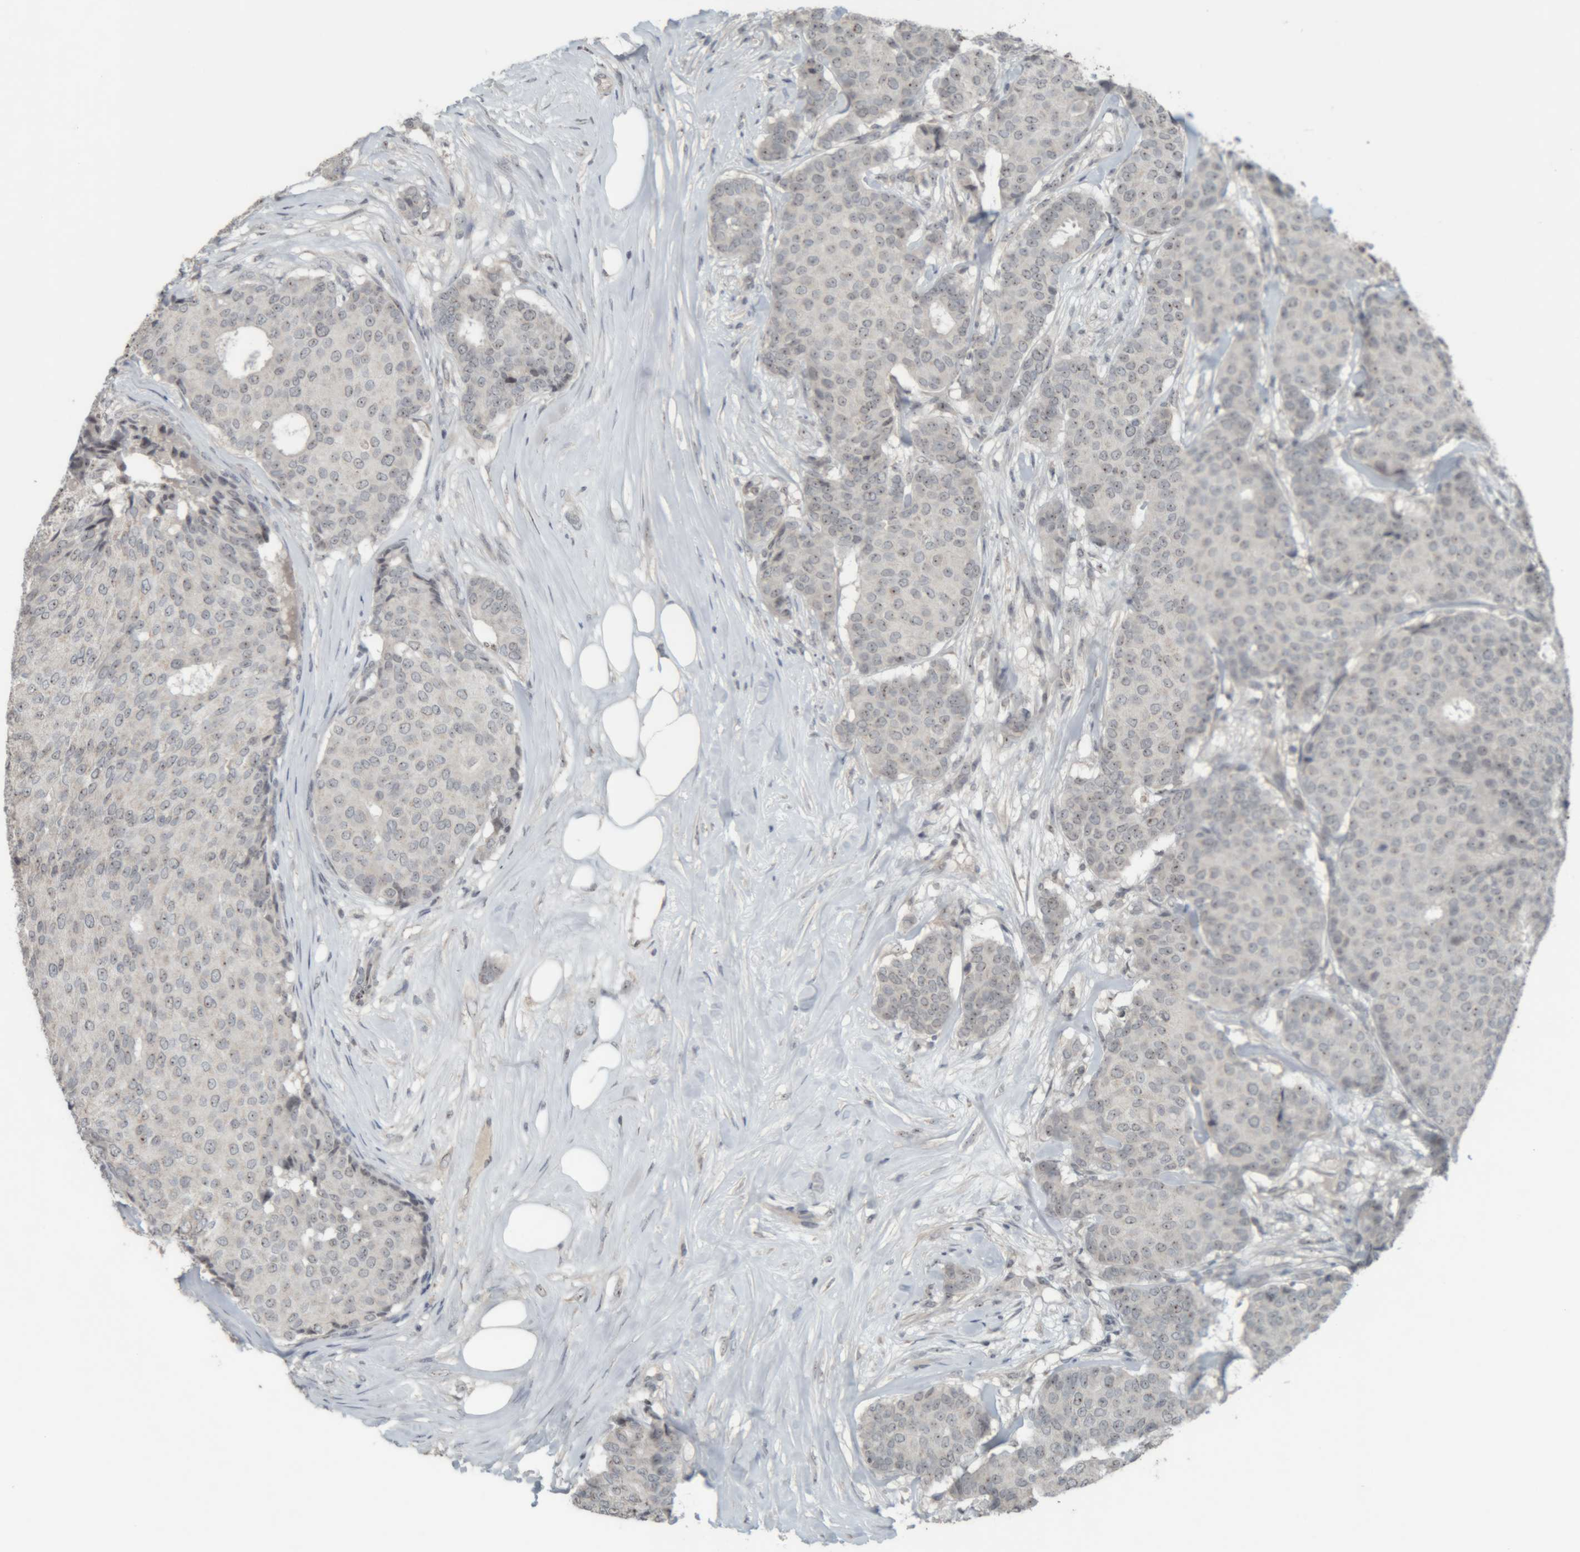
{"staining": {"intensity": "weak", "quantity": ">75%", "location": "nuclear"}, "tissue": "breast cancer", "cell_type": "Tumor cells", "image_type": "cancer", "snomed": [{"axis": "morphology", "description": "Duct carcinoma"}, {"axis": "topography", "description": "Breast"}], "caption": "High-magnification brightfield microscopy of breast cancer stained with DAB (3,3'-diaminobenzidine) (brown) and counterstained with hematoxylin (blue). tumor cells exhibit weak nuclear expression is appreciated in about>75% of cells. (DAB (3,3'-diaminobenzidine) IHC with brightfield microscopy, high magnification).", "gene": "RPF1", "patient": {"sex": "female", "age": 75}}